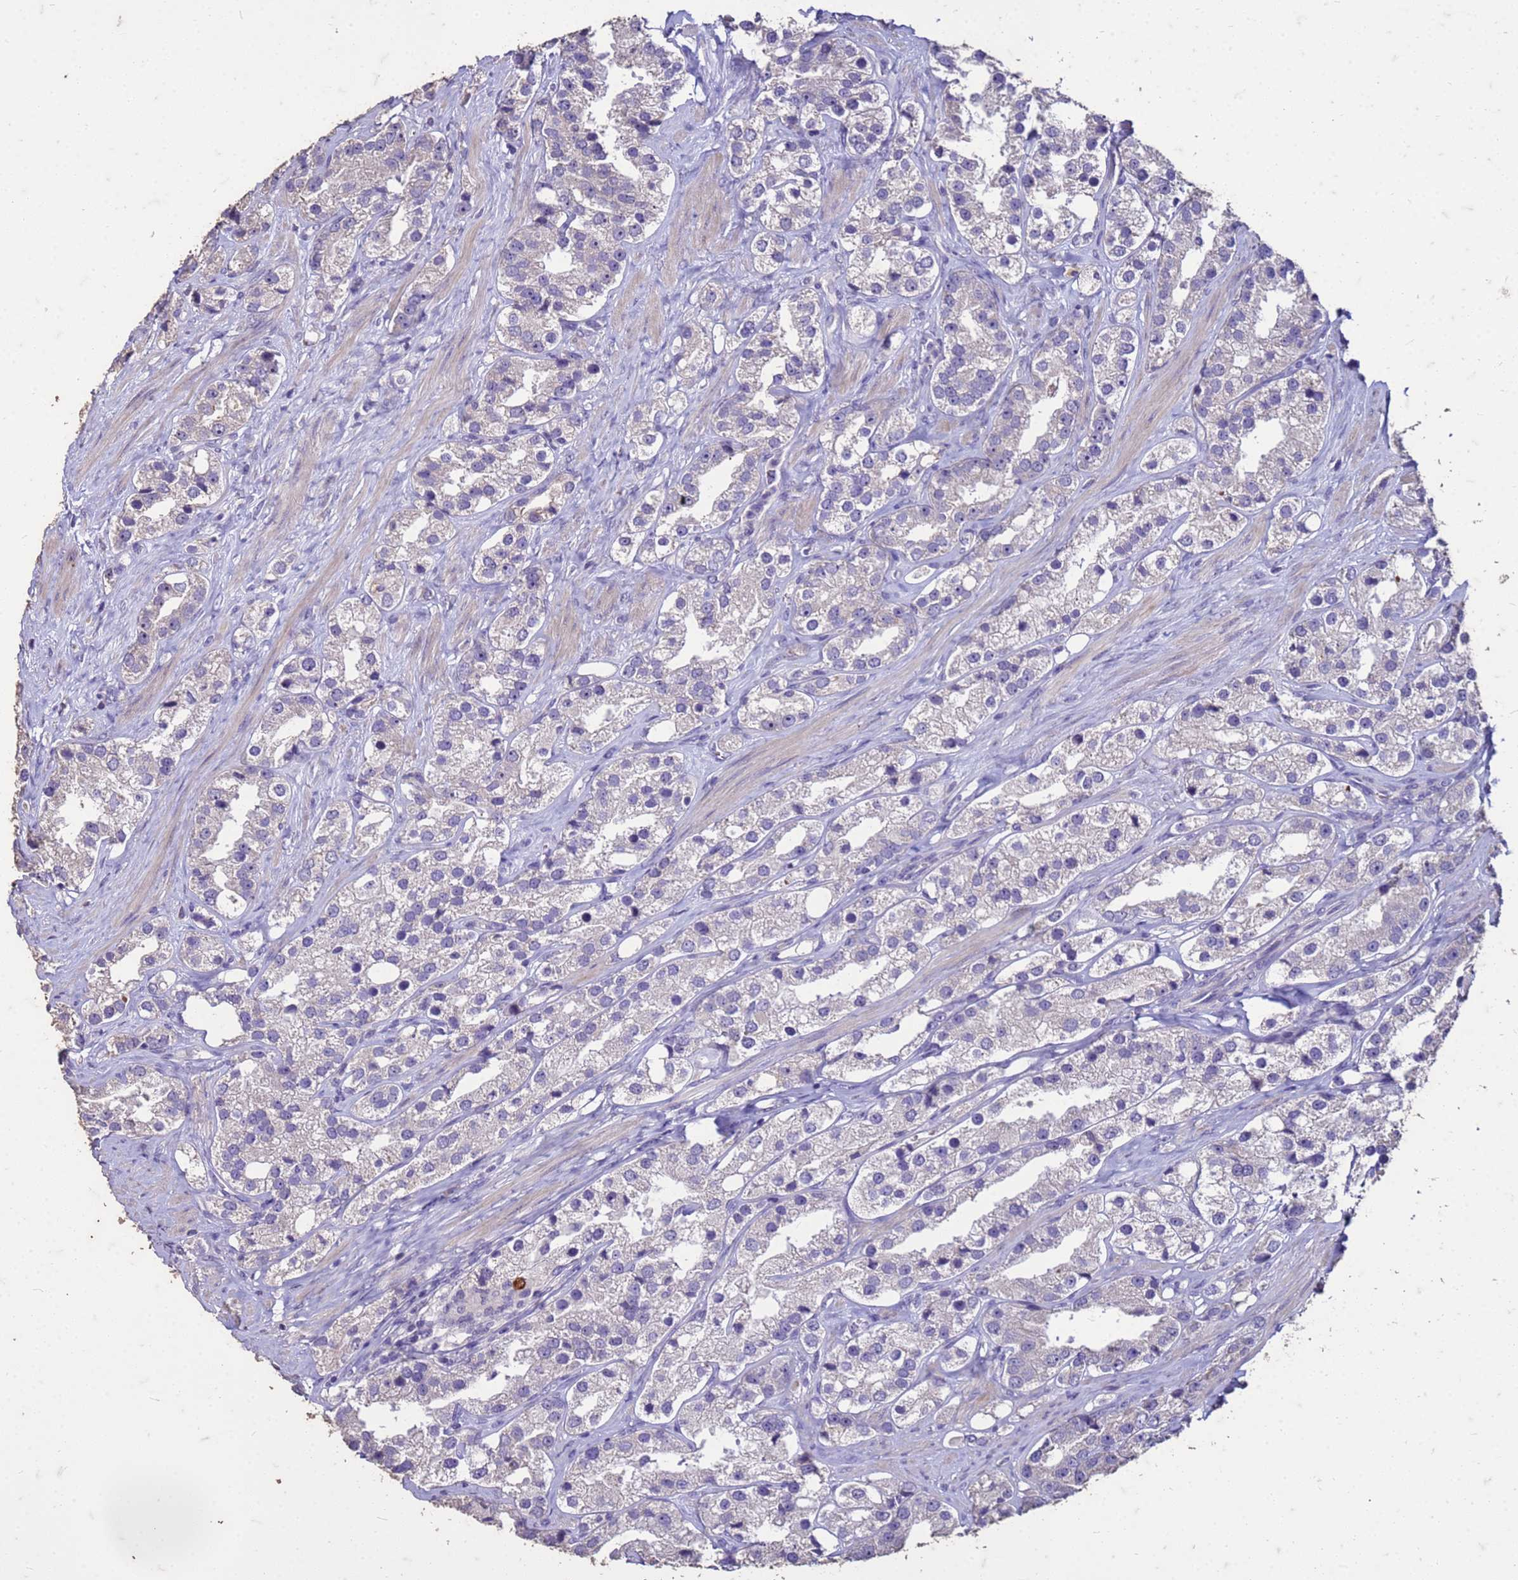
{"staining": {"intensity": "negative", "quantity": "none", "location": "none"}, "tissue": "prostate cancer", "cell_type": "Tumor cells", "image_type": "cancer", "snomed": [{"axis": "morphology", "description": "Adenocarcinoma, NOS"}, {"axis": "topography", "description": "Prostate"}], "caption": "Immunohistochemistry of adenocarcinoma (prostate) exhibits no positivity in tumor cells.", "gene": "FAM184B", "patient": {"sex": "male", "age": 79}}